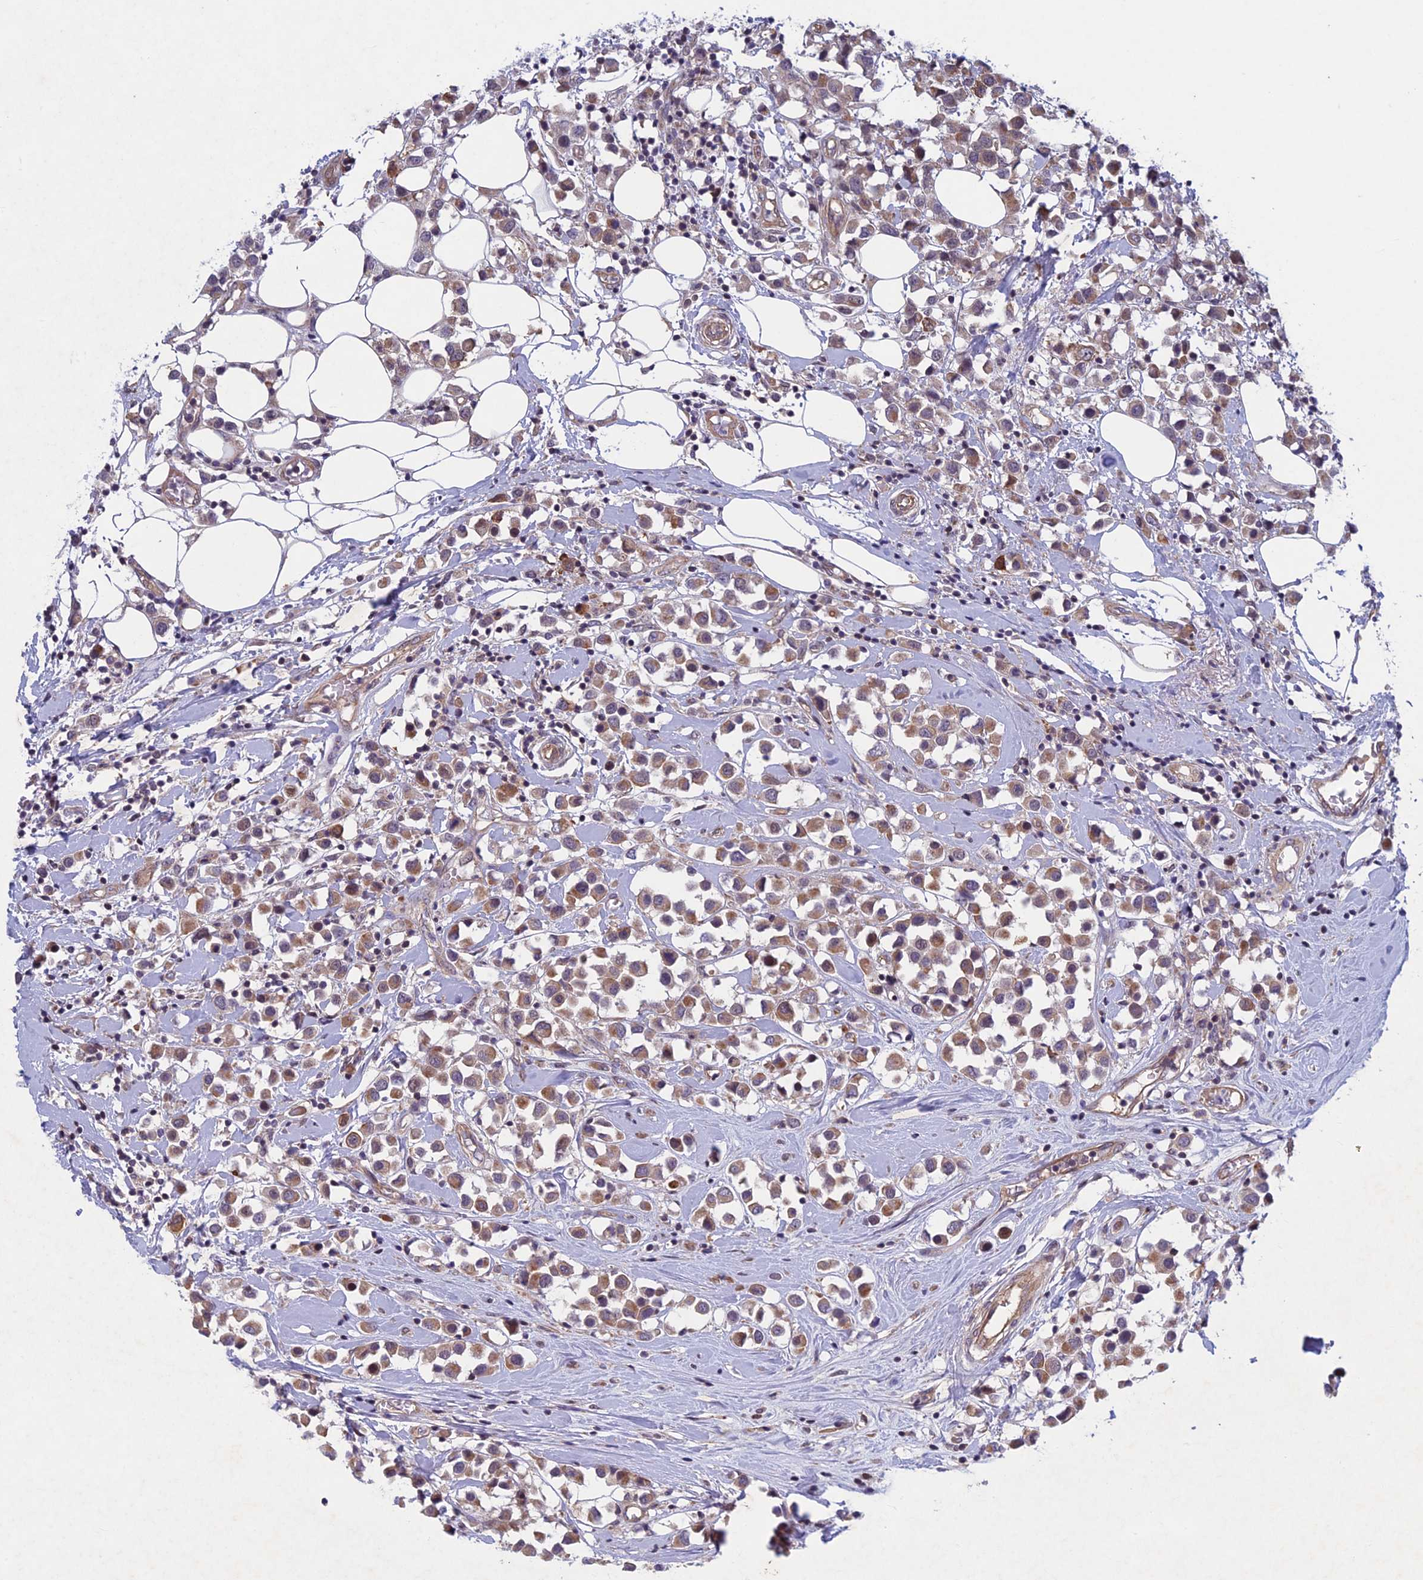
{"staining": {"intensity": "weak", "quantity": ">75%", "location": "cytoplasmic/membranous"}, "tissue": "breast cancer", "cell_type": "Tumor cells", "image_type": "cancer", "snomed": [{"axis": "morphology", "description": "Duct carcinoma"}, {"axis": "topography", "description": "Breast"}], "caption": "Brown immunohistochemical staining in human breast cancer (intraductal carcinoma) displays weak cytoplasmic/membranous staining in about >75% of tumor cells.", "gene": "PTHLH", "patient": {"sex": "female", "age": 61}}